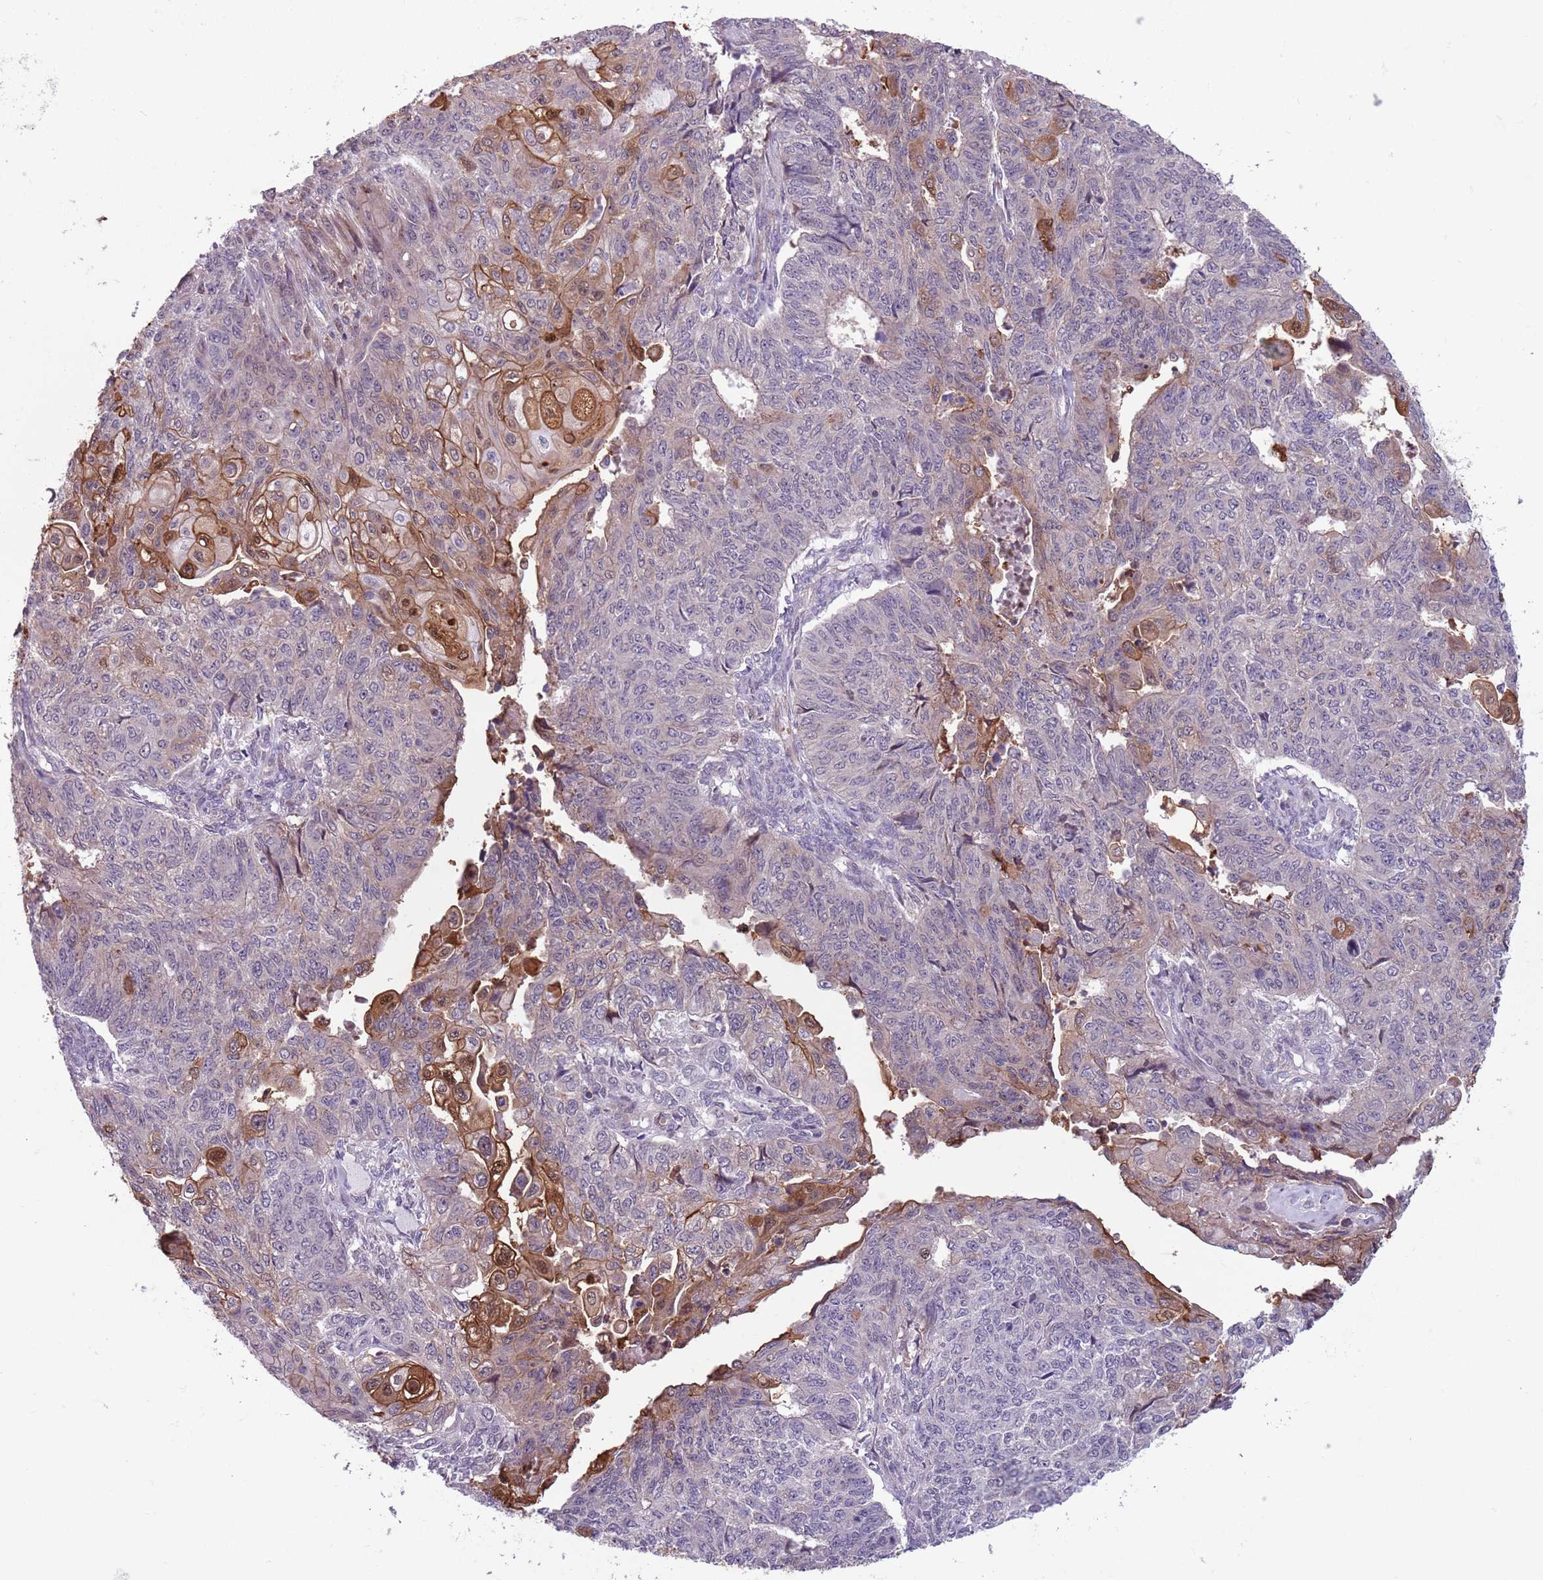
{"staining": {"intensity": "moderate", "quantity": "<25%", "location": "cytoplasmic/membranous,nuclear"}, "tissue": "endometrial cancer", "cell_type": "Tumor cells", "image_type": "cancer", "snomed": [{"axis": "morphology", "description": "Adenocarcinoma, NOS"}, {"axis": "topography", "description": "Endometrium"}], "caption": "Protein analysis of adenocarcinoma (endometrial) tissue shows moderate cytoplasmic/membranous and nuclear staining in about <25% of tumor cells.", "gene": "JAML", "patient": {"sex": "female", "age": 32}}